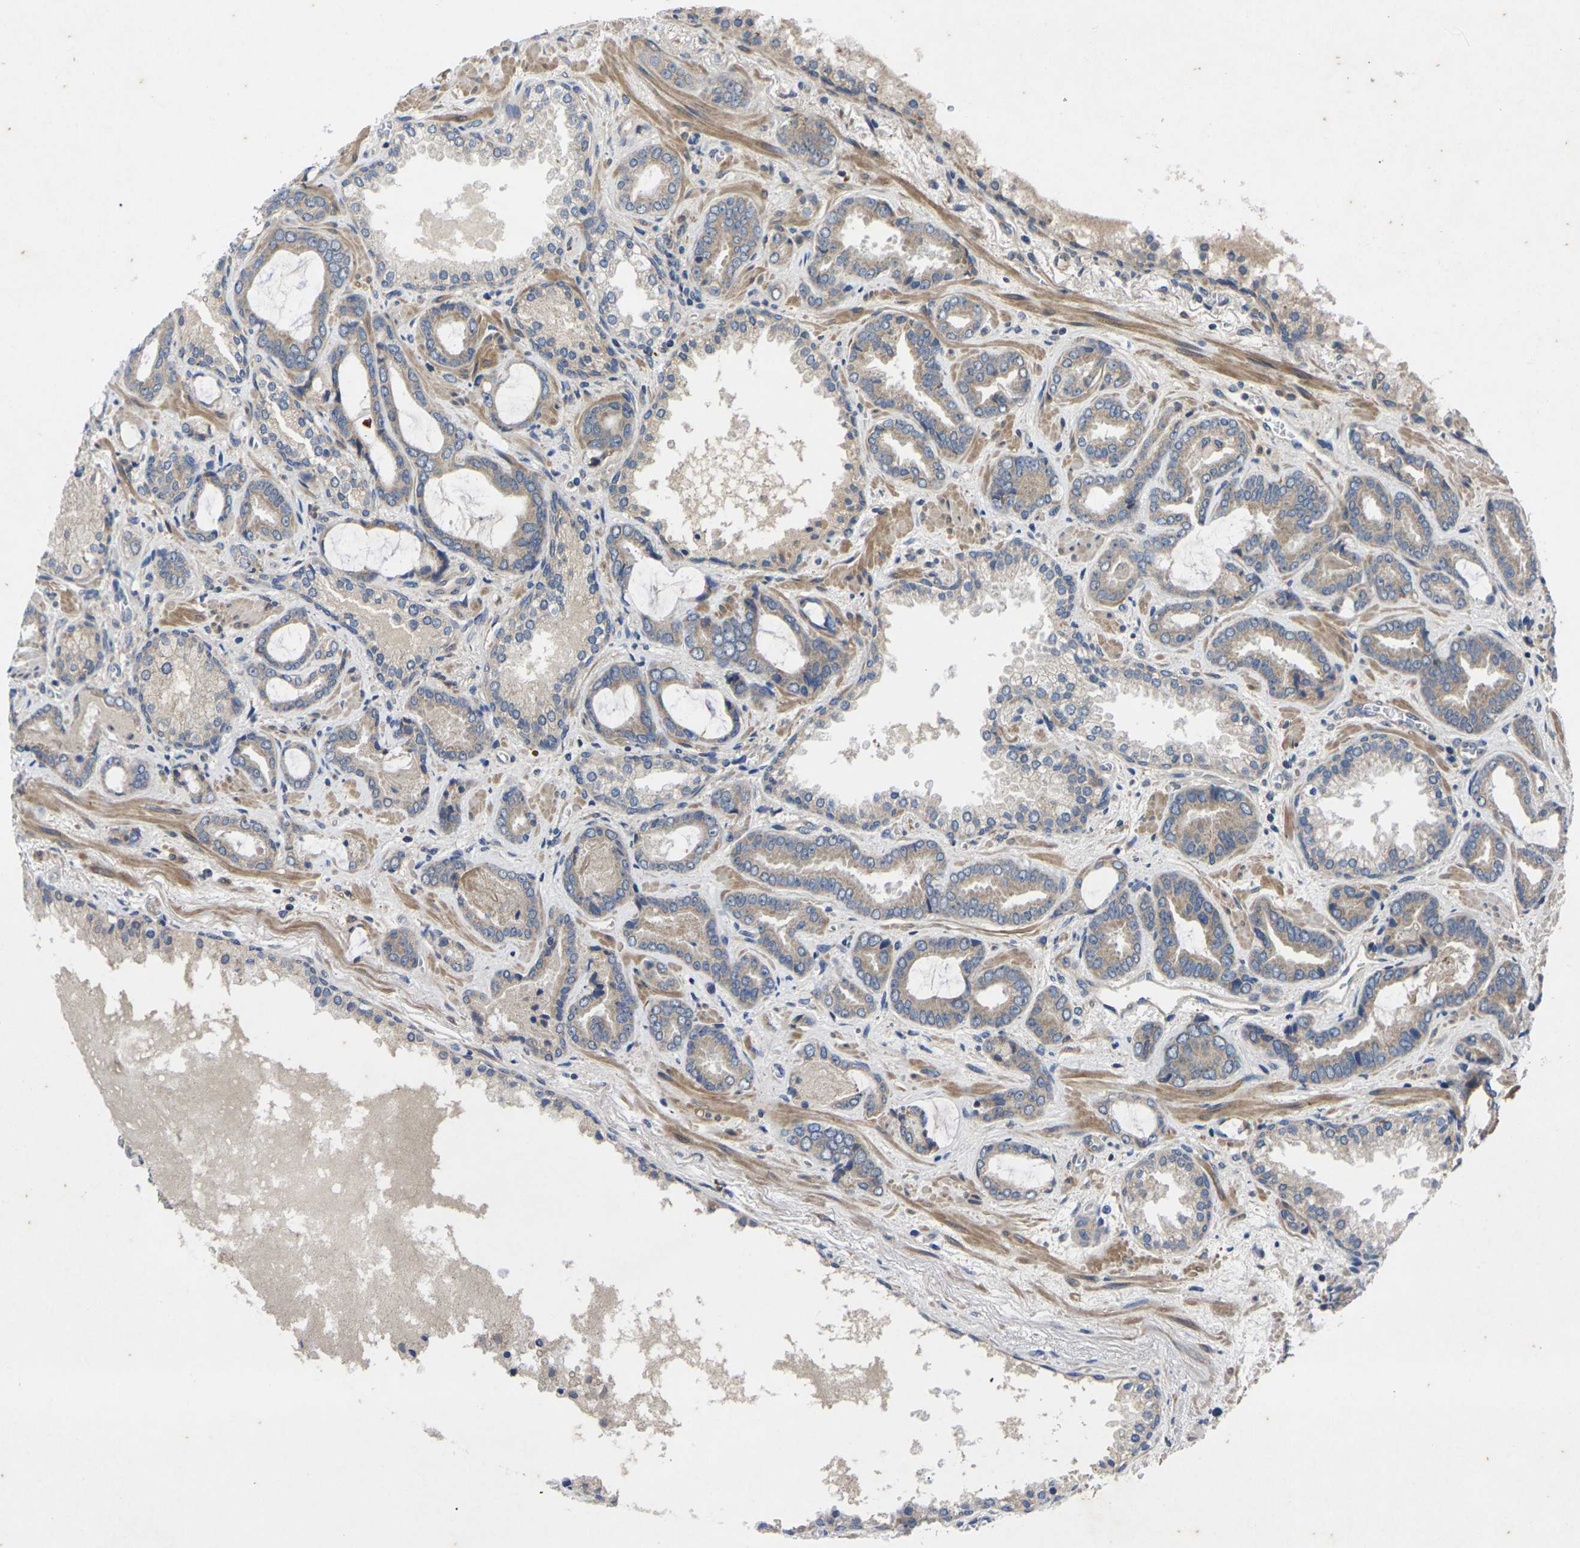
{"staining": {"intensity": "moderate", "quantity": "25%-75%", "location": "cytoplasmic/membranous"}, "tissue": "prostate cancer", "cell_type": "Tumor cells", "image_type": "cancer", "snomed": [{"axis": "morphology", "description": "Adenocarcinoma, Low grade"}, {"axis": "topography", "description": "Prostate"}], "caption": "This micrograph displays IHC staining of human prostate cancer, with medium moderate cytoplasmic/membranous expression in about 25%-75% of tumor cells.", "gene": "KIF1B", "patient": {"sex": "male", "age": 60}}